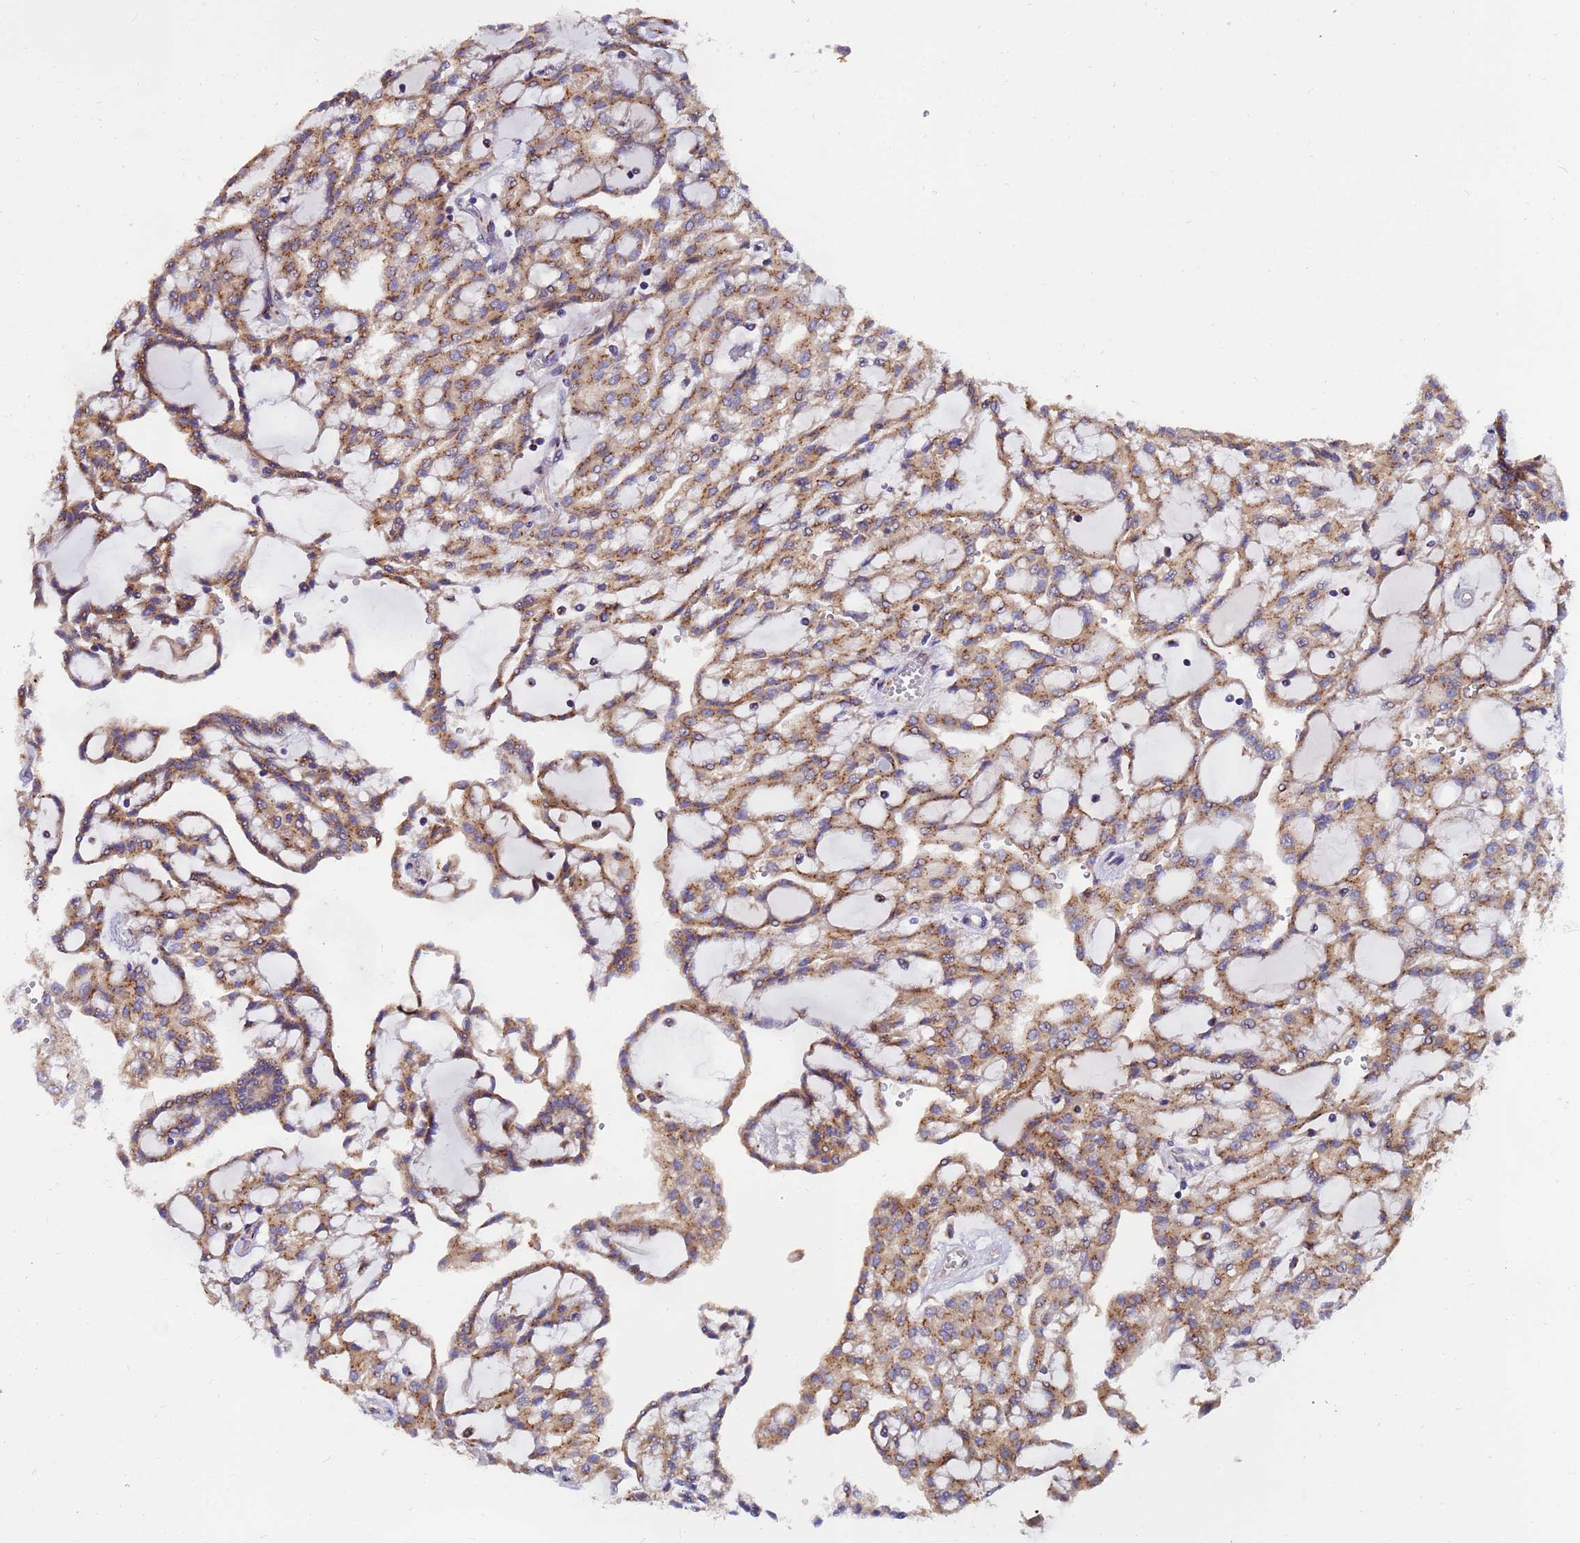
{"staining": {"intensity": "moderate", "quantity": ">75%", "location": "cytoplasmic/membranous"}, "tissue": "renal cancer", "cell_type": "Tumor cells", "image_type": "cancer", "snomed": [{"axis": "morphology", "description": "Adenocarcinoma, NOS"}, {"axis": "topography", "description": "Kidney"}], "caption": "Moderate cytoplasmic/membranous positivity is appreciated in approximately >75% of tumor cells in renal cancer.", "gene": "HPS3", "patient": {"sex": "male", "age": 63}}